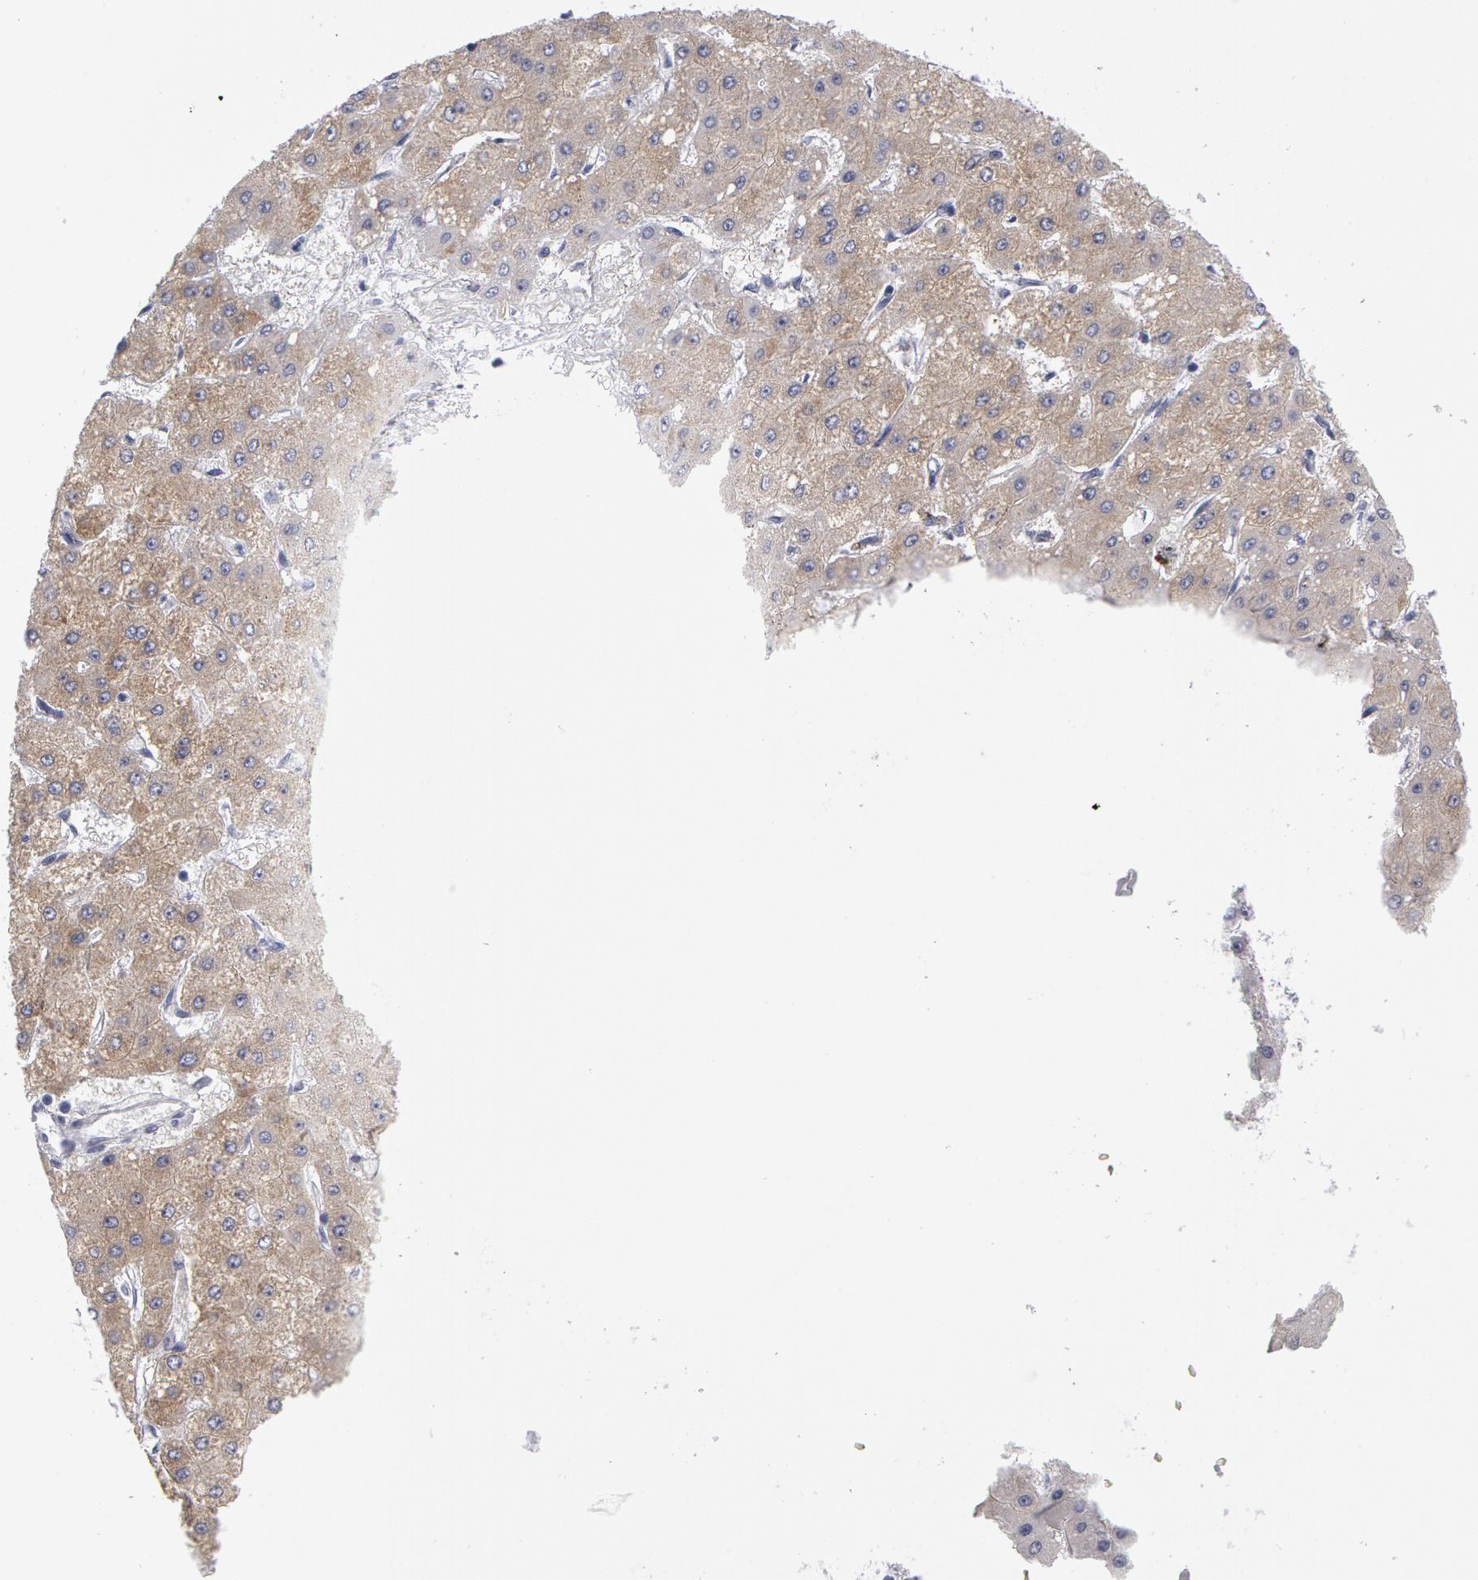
{"staining": {"intensity": "weak", "quantity": "25%-75%", "location": "cytoplasmic/membranous"}, "tissue": "liver cancer", "cell_type": "Tumor cells", "image_type": "cancer", "snomed": [{"axis": "morphology", "description": "Carcinoma, Hepatocellular, NOS"}, {"axis": "topography", "description": "Liver"}], "caption": "Liver cancer stained for a protein exhibits weak cytoplasmic/membranous positivity in tumor cells.", "gene": "SMC1B", "patient": {"sex": "female", "age": 52}}